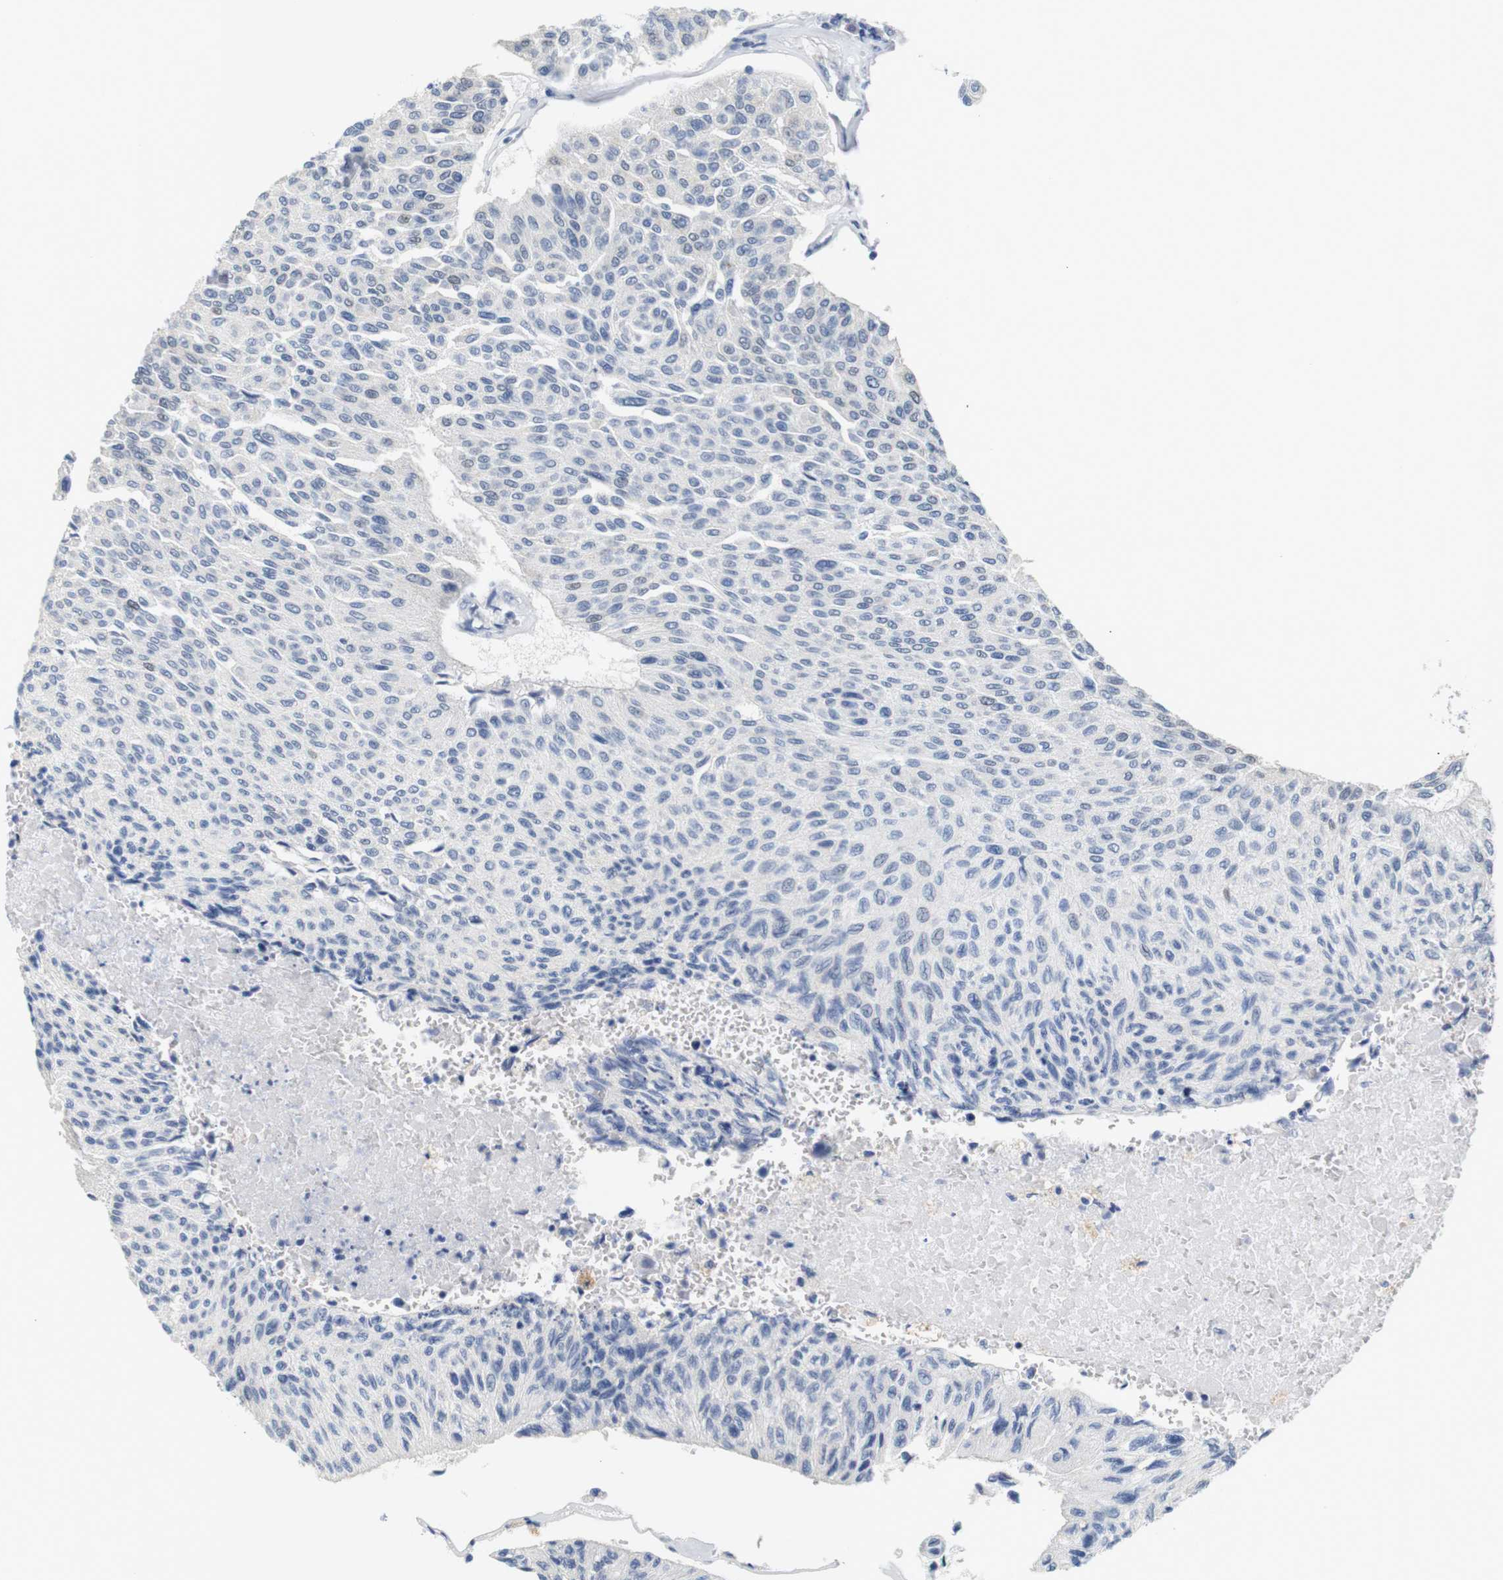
{"staining": {"intensity": "weak", "quantity": "<25%", "location": "nuclear"}, "tissue": "urothelial cancer", "cell_type": "Tumor cells", "image_type": "cancer", "snomed": [{"axis": "morphology", "description": "Urothelial carcinoma, High grade"}, {"axis": "topography", "description": "Urinary bladder"}], "caption": "This micrograph is of urothelial cancer stained with IHC to label a protein in brown with the nuclei are counter-stained blue. There is no positivity in tumor cells.", "gene": "CDK2", "patient": {"sex": "male", "age": 66}}